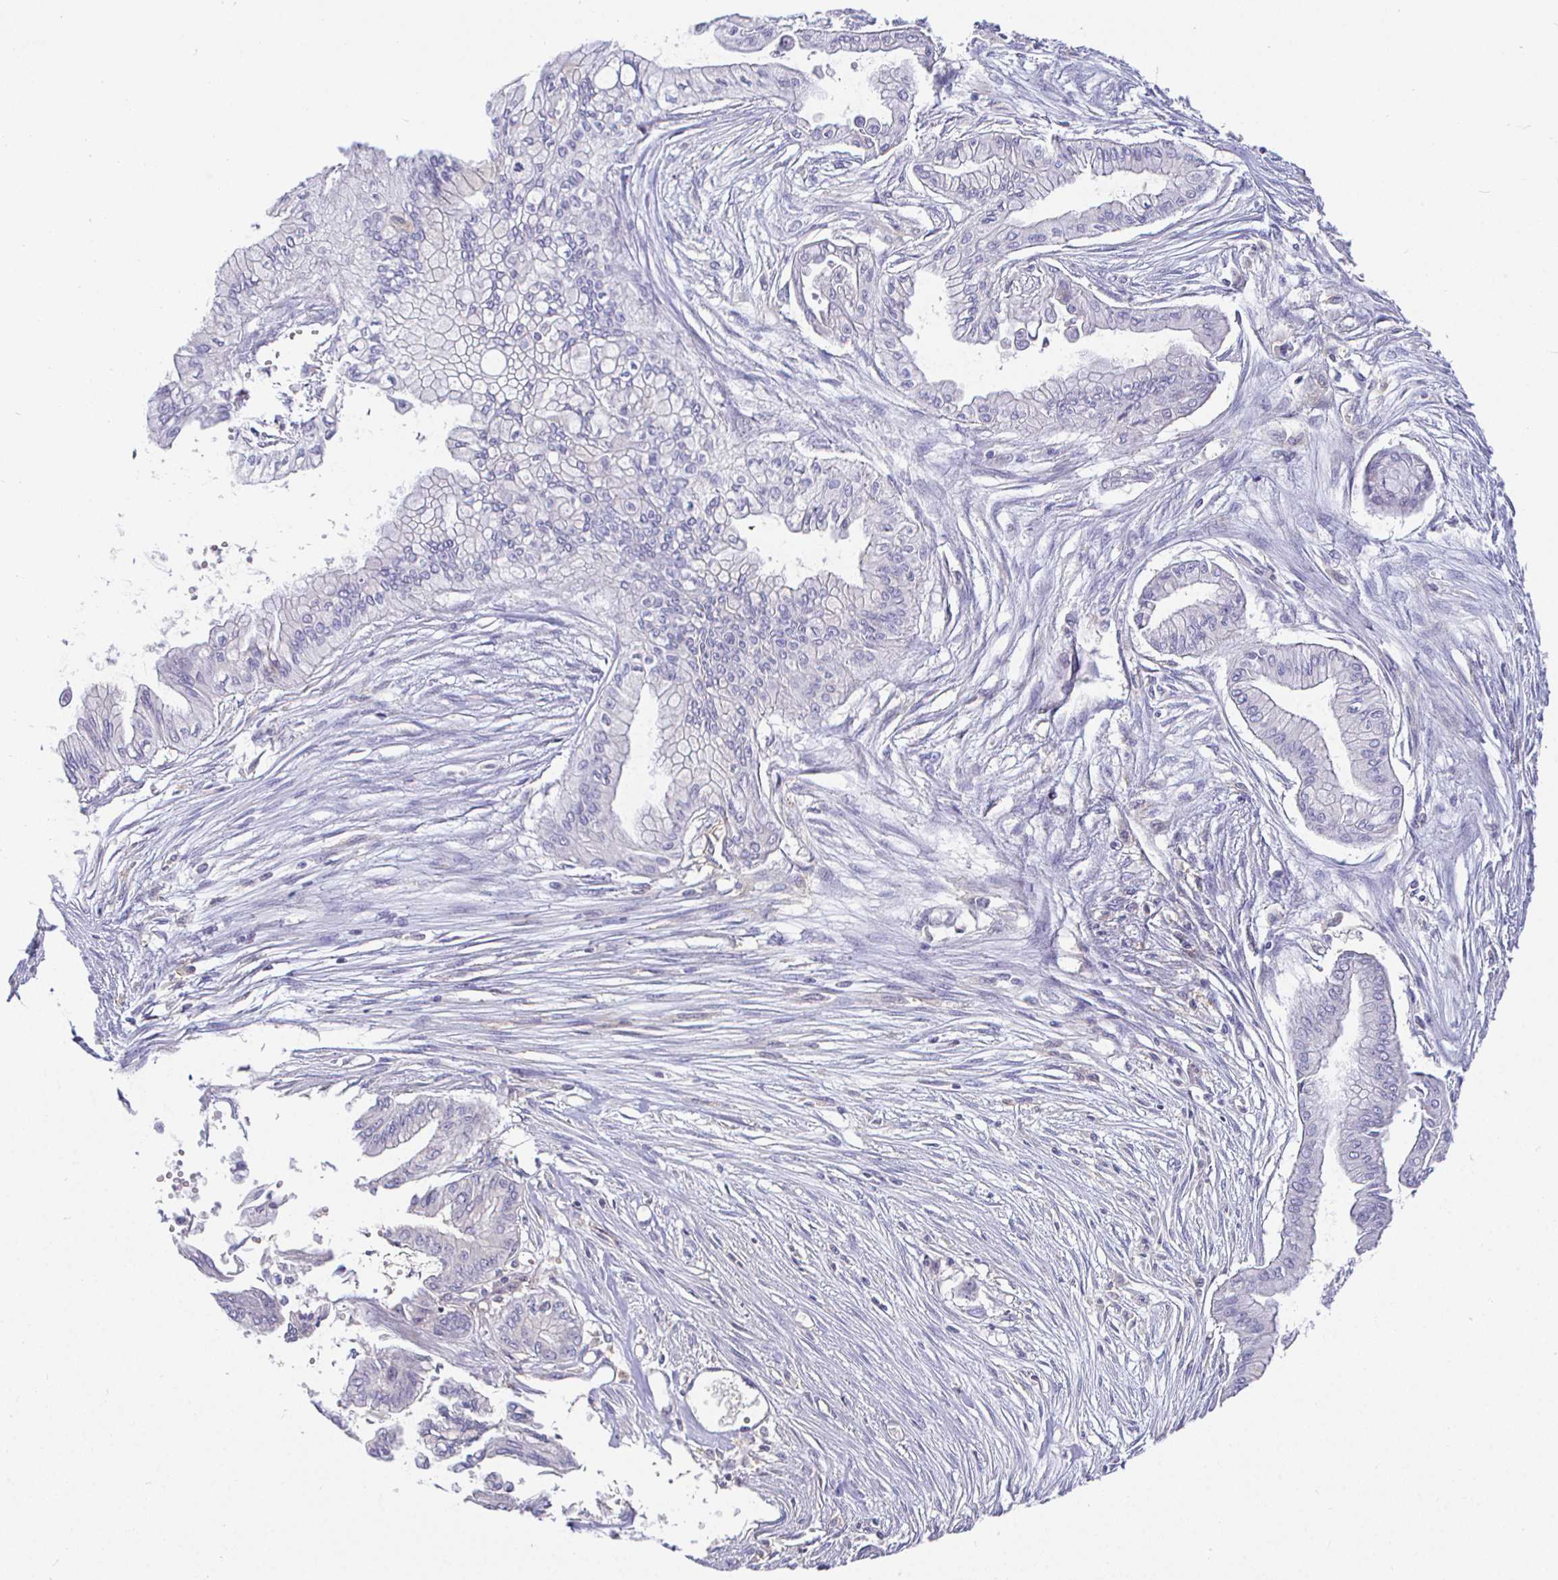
{"staining": {"intensity": "negative", "quantity": "none", "location": "none"}, "tissue": "pancreatic cancer", "cell_type": "Tumor cells", "image_type": "cancer", "snomed": [{"axis": "morphology", "description": "Adenocarcinoma, NOS"}, {"axis": "topography", "description": "Pancreas"}], "caption": "This is a image of immunohistochemistry staining of adenocarcinoma (pancreatic), which shows no positivity in tumor cells.", "gene": "SIRPA", "patient": {"sex": "female", "age": 68}}